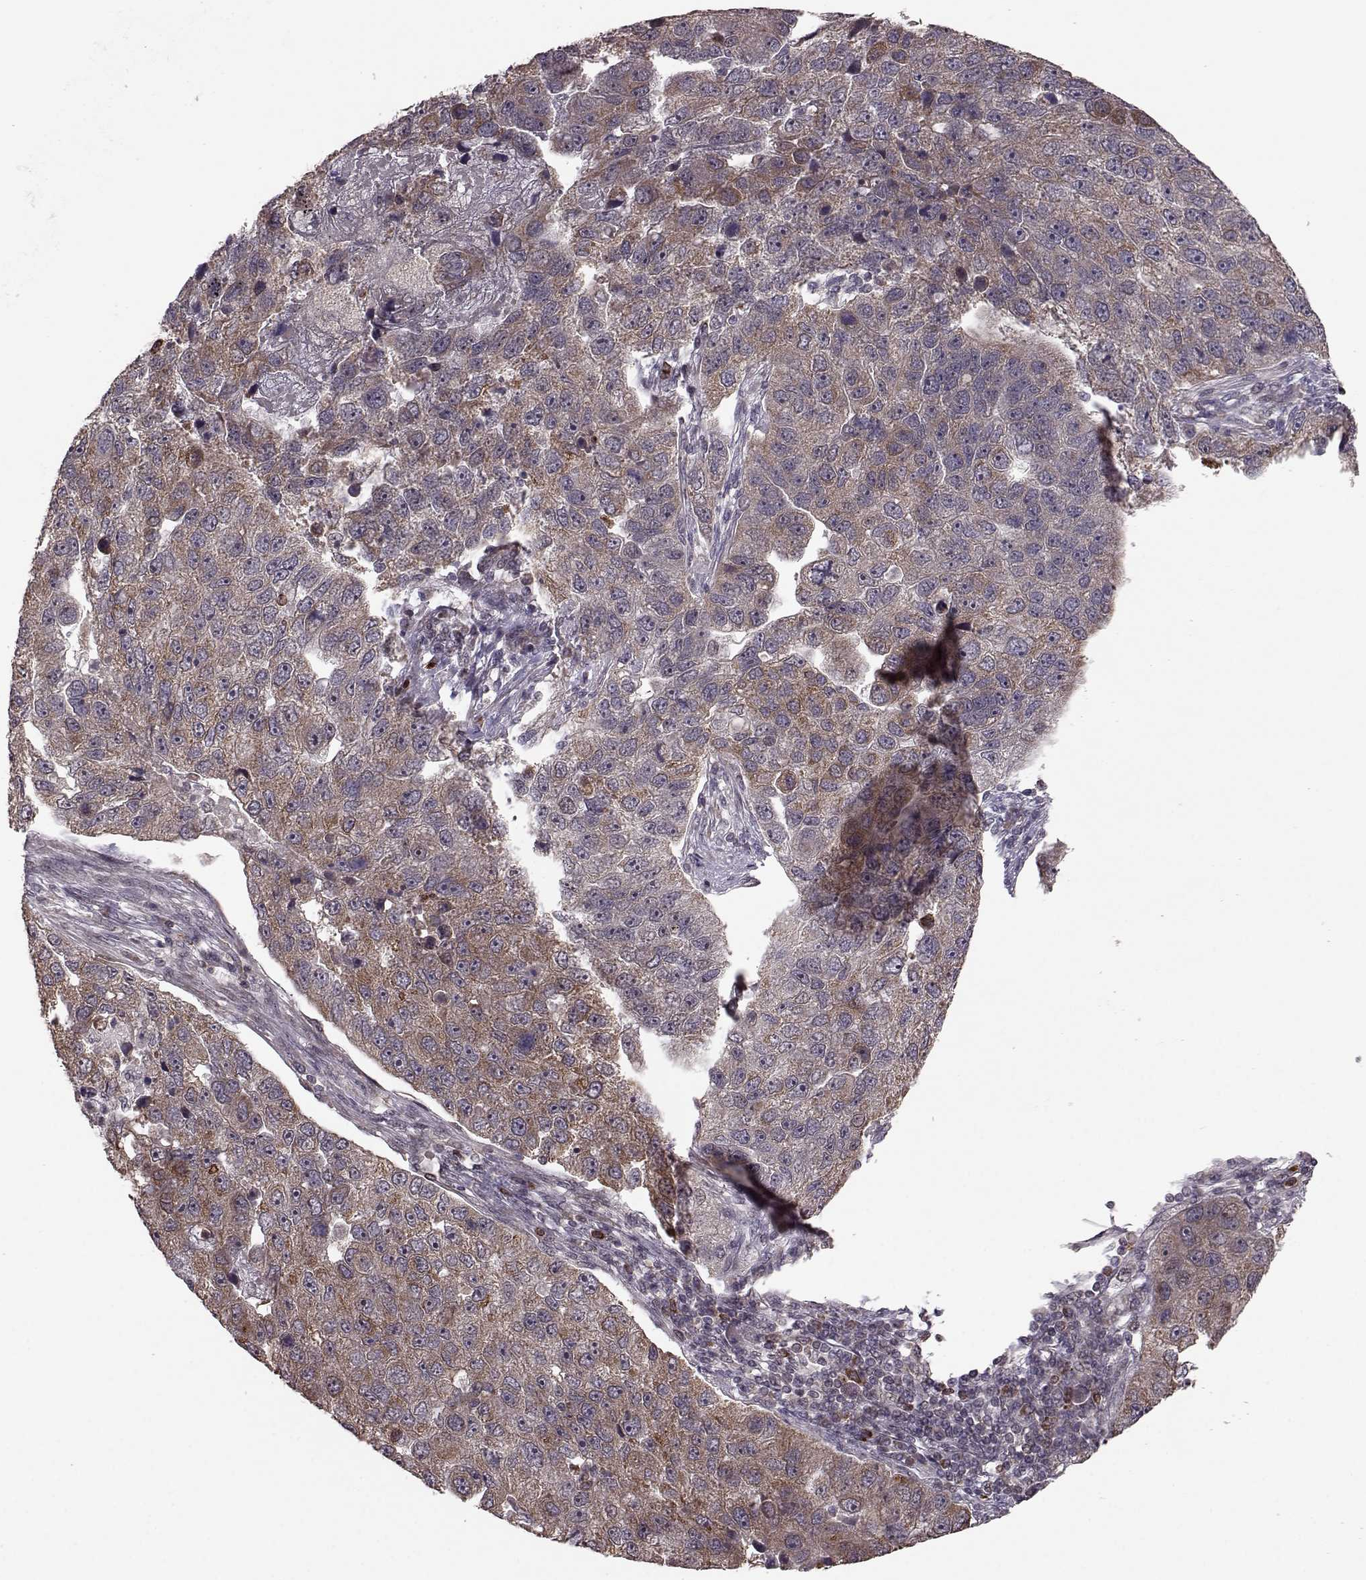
{"staining": {"intensity": "moderate", "quantity": "25%-75%", "location": "cytoplasmic/membranous"}, "tissue": "pancreatic cancer", "cell_type": "Tumor cells", "image_type": "cancer", "snomed": [{"axis": "morphology", "description": "Adenocarcinoma, NOS"}, {"axis": "topography", "description": "Pancreas"}], "caption": "Moderate cytoplasmic/membranous protein expression is identified in approximately 25%-75% of tumor cells in pancreatic cancer. The staining was performed using DAB (3,3'-diaminobenzidine) to visualize the protein expression in brown, while the nuclei were stained in blue with hematoxylin (Magnification: 20x).", "gene": "ELOVL5", "patient": {"sex": "female", "age": 61}}